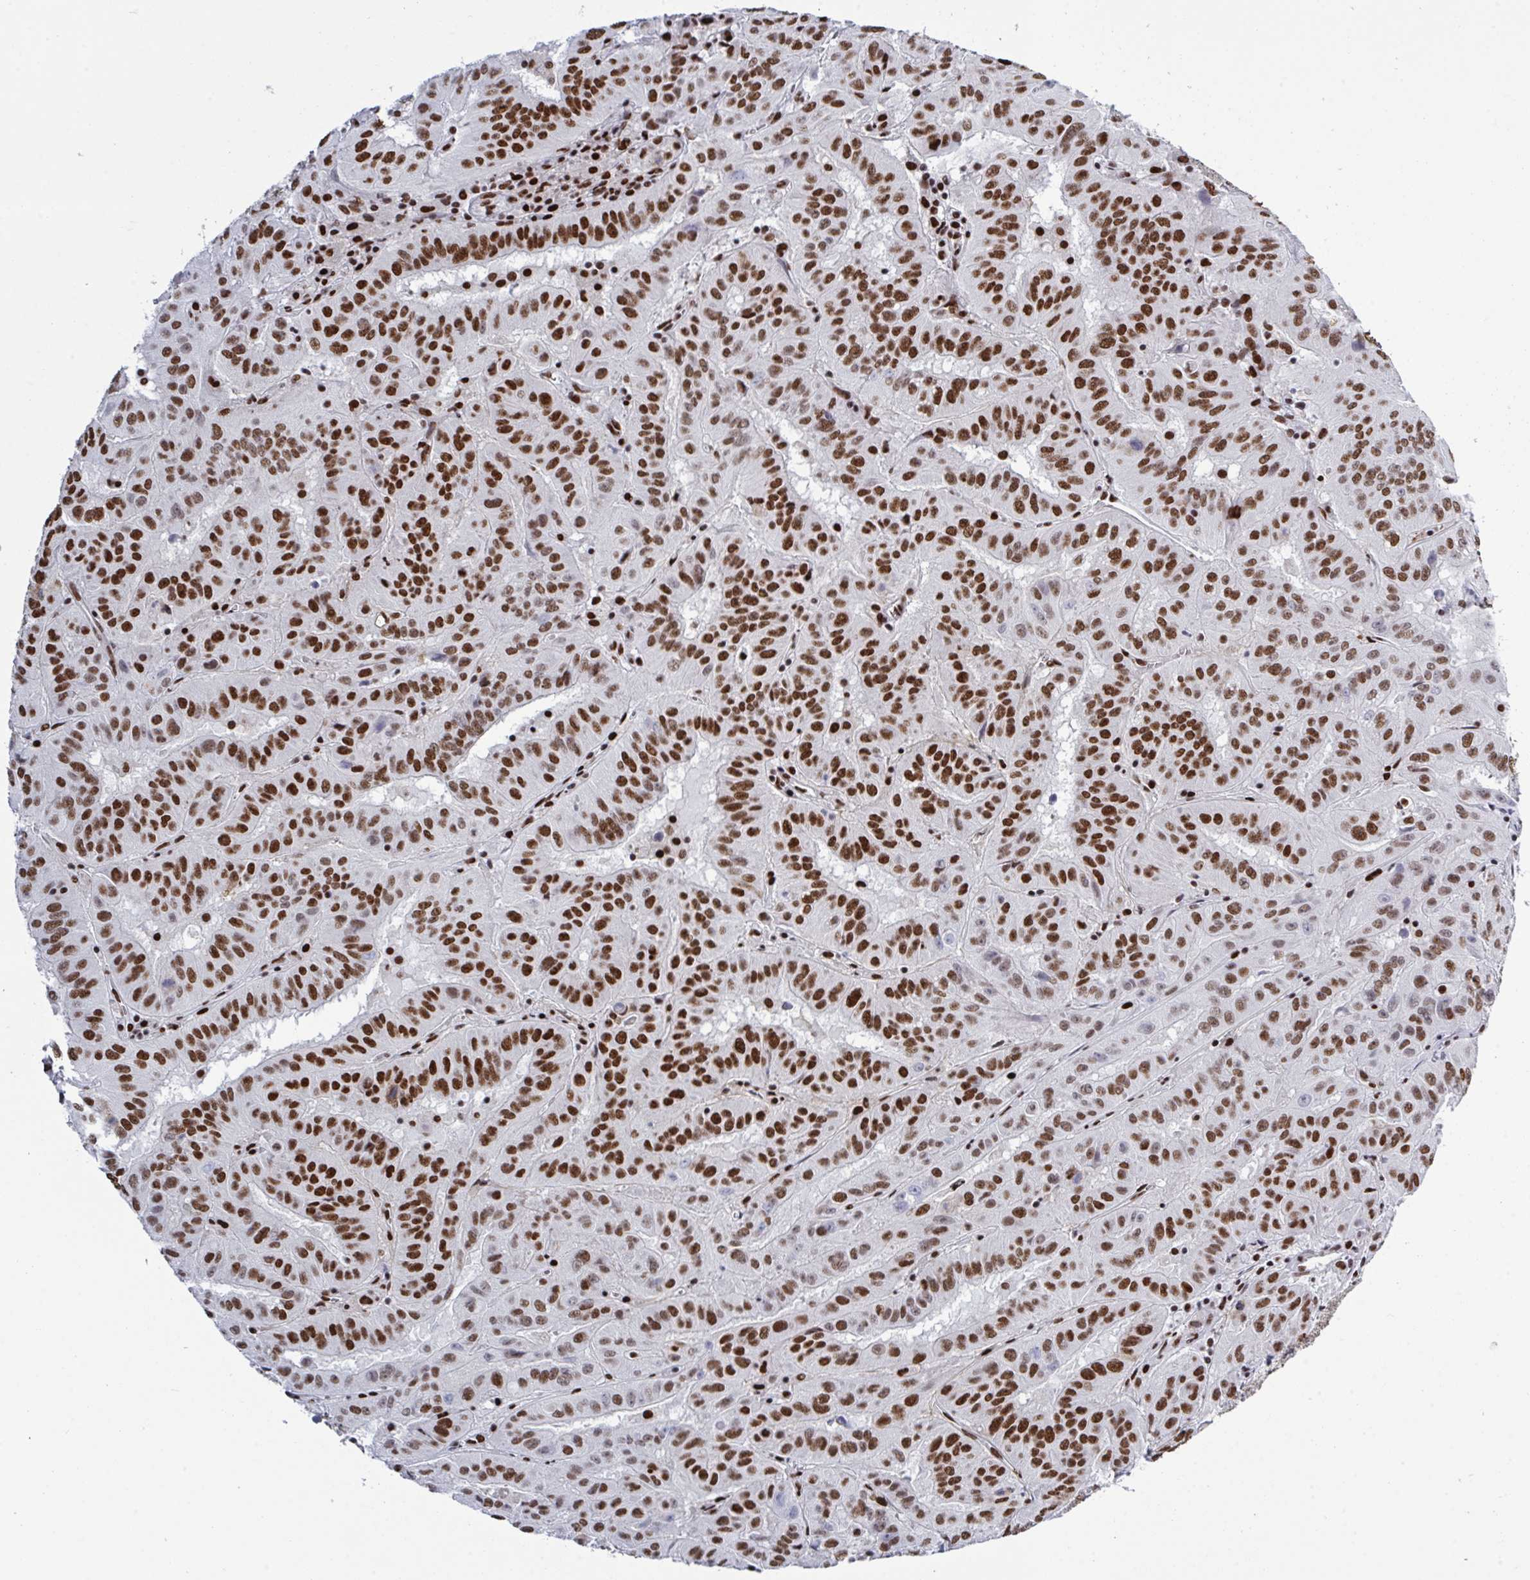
{"staining": {"intensity": "strong", "quantity": ">75%", "location": "nuclear"}, "tissue": "pancreatic cancer", "cell_type": "Tumor cells", "image_type": "cancer", "snomed": [{"axis": "morphology", "description": "Adenocarcinoma, NOS"}, {"axis": "topography", "description": "Pancreas"}], "caption": "Immunohistochemistry (IHC) photomicrograph of human adenocarcinoma (pancreatic) stained for a protein (brown), which displays high levels of strong nuclear staining in approximately >75% of tumor cells.", "gene": "ZNF607", "patient": {"sex": "male", "age": 63}}